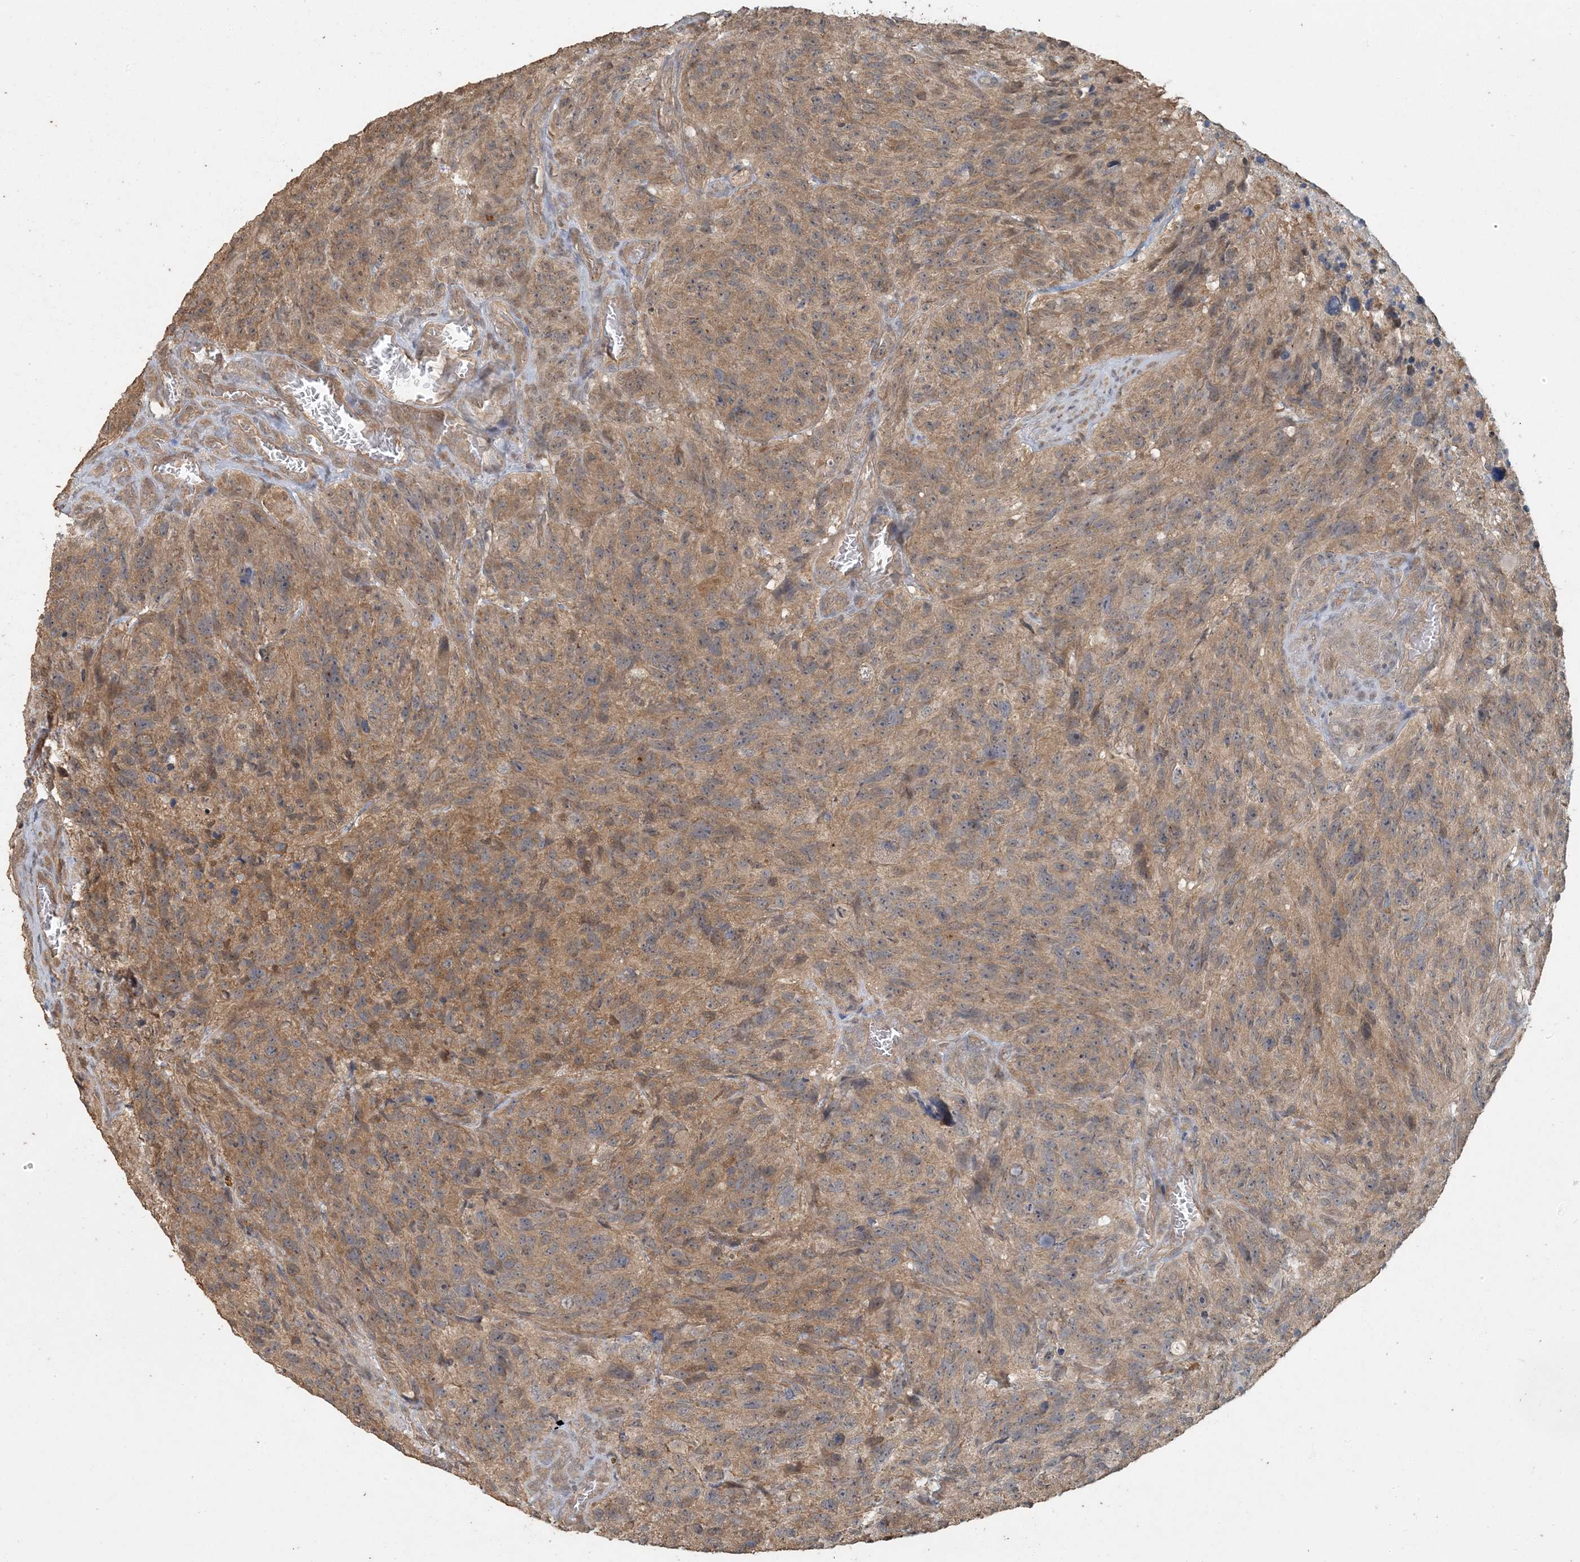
{"staining": {"intensity": "moderate", "quantity": ">75%", "location": "cytoplasmic/membranous"}, "tissue": "glioma", "cell_type": "Tumor cells", "image_type": "cancer", "snomed": [{"axis": "morphology", "description": "Glioma, malignant, High grade"}, {"axis": "topography", "description": "Brain"}], "caption": "The histopathology image reveals immunohistochemical staining of glioma. There is moderate cytoplasmic/membranous positivity is identified in approximately >75% of tumor cells. Using DAB (3,3'-diaminobenzidine) (brown) and hematoxylin (blue) stains, captured at high magnification using brightfield microscopy.", "gene": "AK9", "patient": {"sex": "male", "age": 69}}